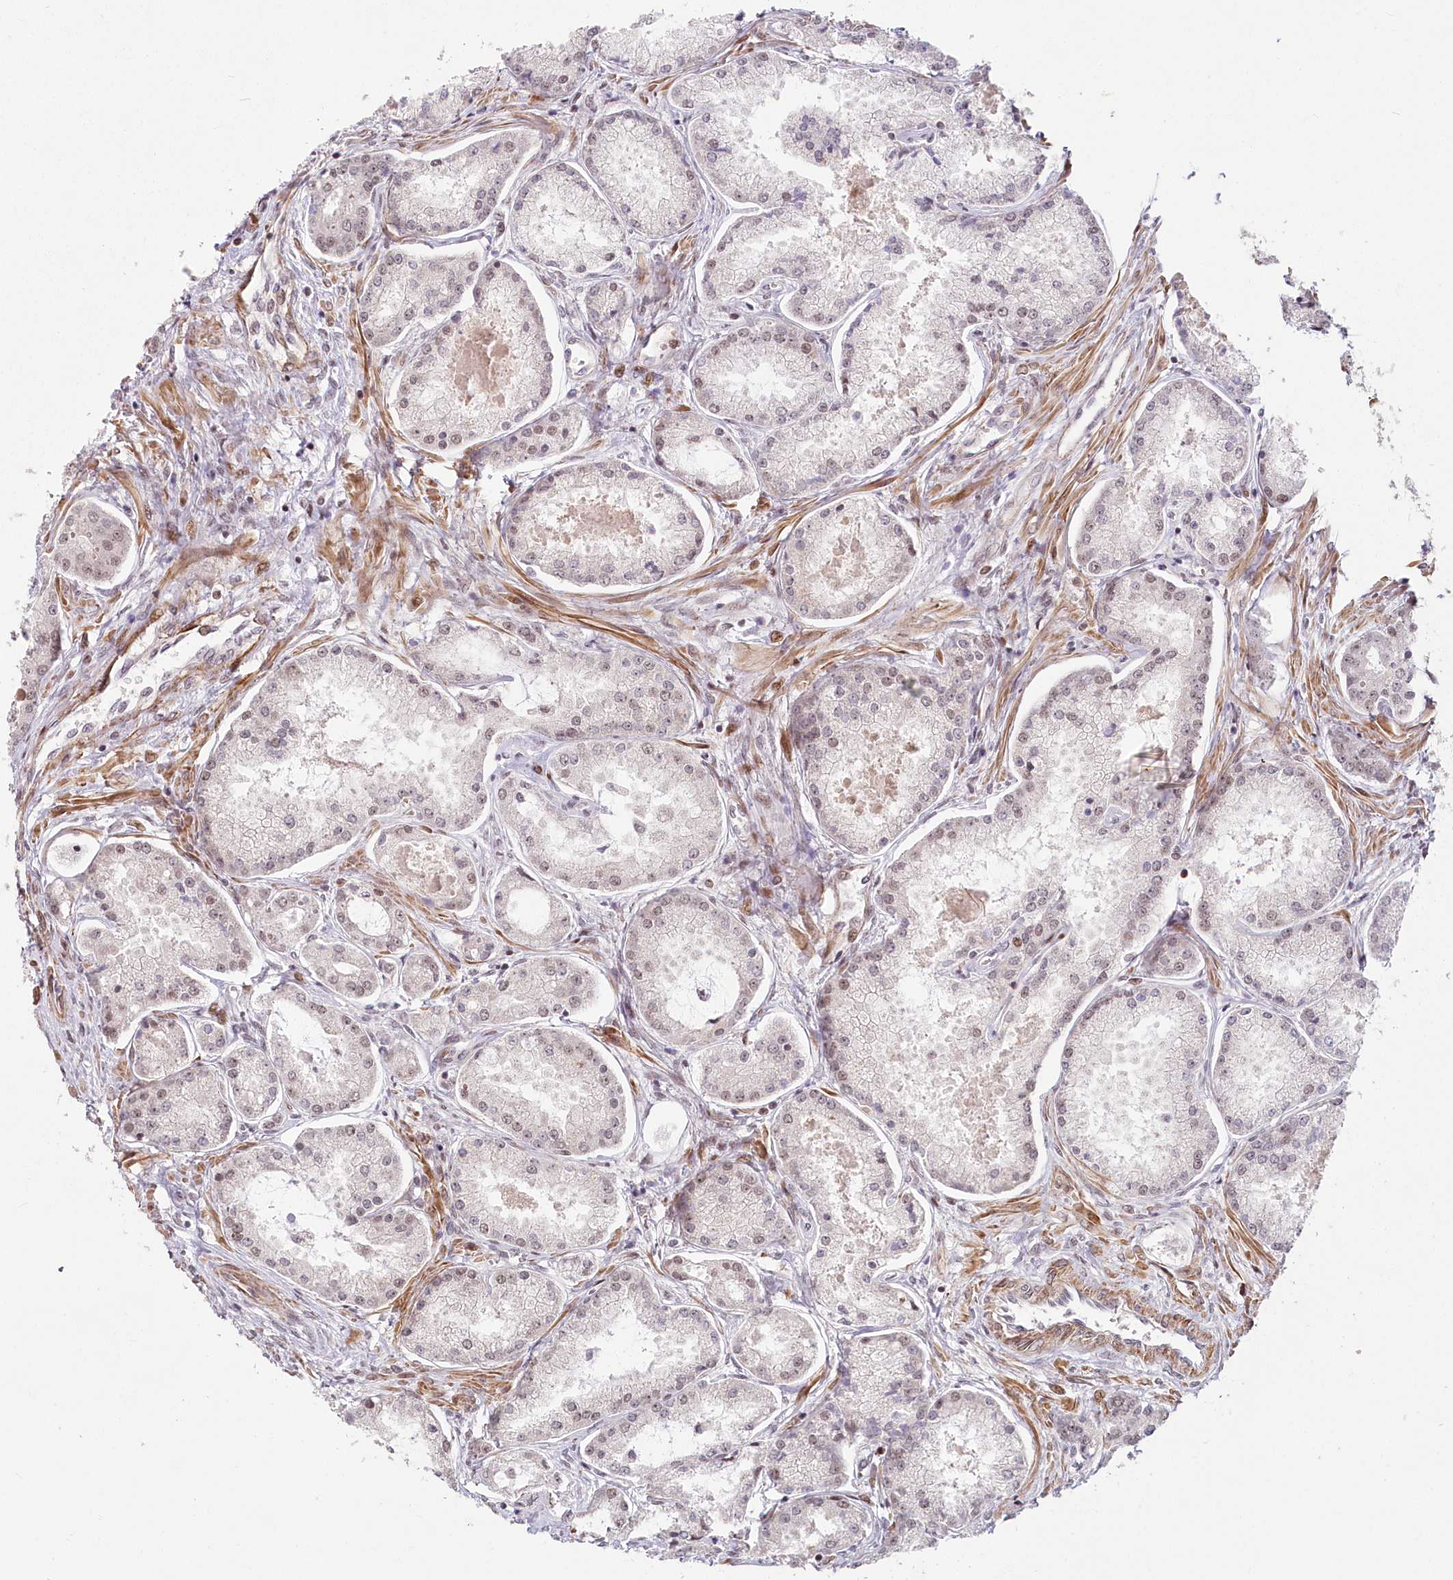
{"staining": {"intensity": "weak", "quantity": "25%-75%", "location": "nuclear"}, "tissue": "prostate cancer", "cell_type": "Tumor cells", "image_type": "cancer", "snomed": [{"axis": "morphology", "description": "Adenocarcinoma, Low grade"}, {"axis": "topography", "description": "Prostate"}], "caption": "Tumor cells display weak nuclear expression in approximately 25%-75% of cells in low-grade adenocarcinoma (prostate).", "gene": "FAM204A", "patient": {"sex": "male", "age": 68}}